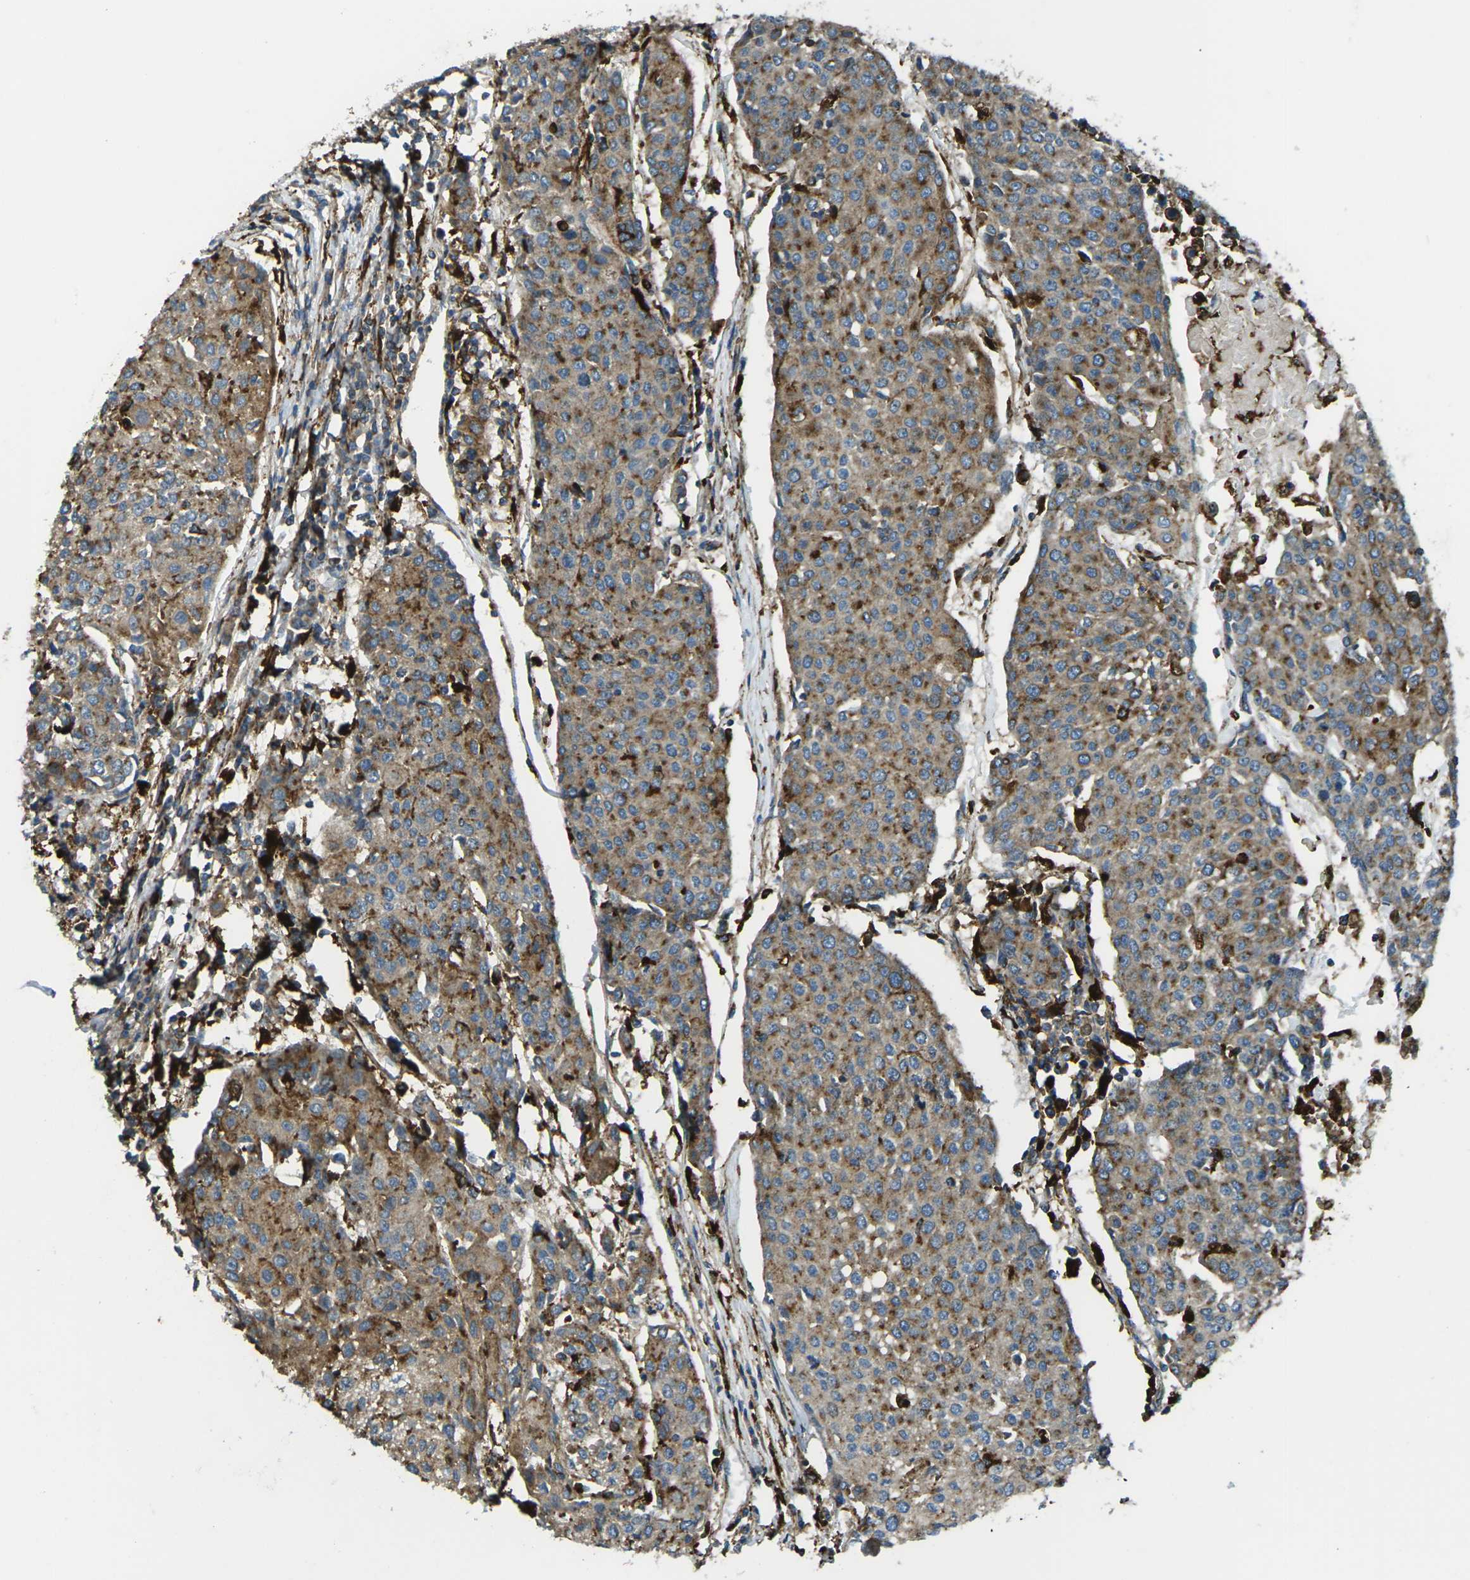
{"staining": {"intensity": "moderate", "quantity": "25%-75%", "location": "cytoplasmic/membranous"}, "tissue": "urothelial cancer", "cell_type": "Tumor cells", "image_type": "cancer", "snomed": [{"axis": "morphology", "description": "Urothelial carcinoma, High grade"}, {"axis": "topography", "description": "Urinary bladder"}], "caption": "An image of urothelial carcinoma (high-grade) stained for a protein shows moderate cytoplasmic/membranous brown staining in tumor cells. The protein is shown in brown color, while the nuclei are stained blue.", "gene": "CDK17", "patient": {"sex": "female", "age": 85}}